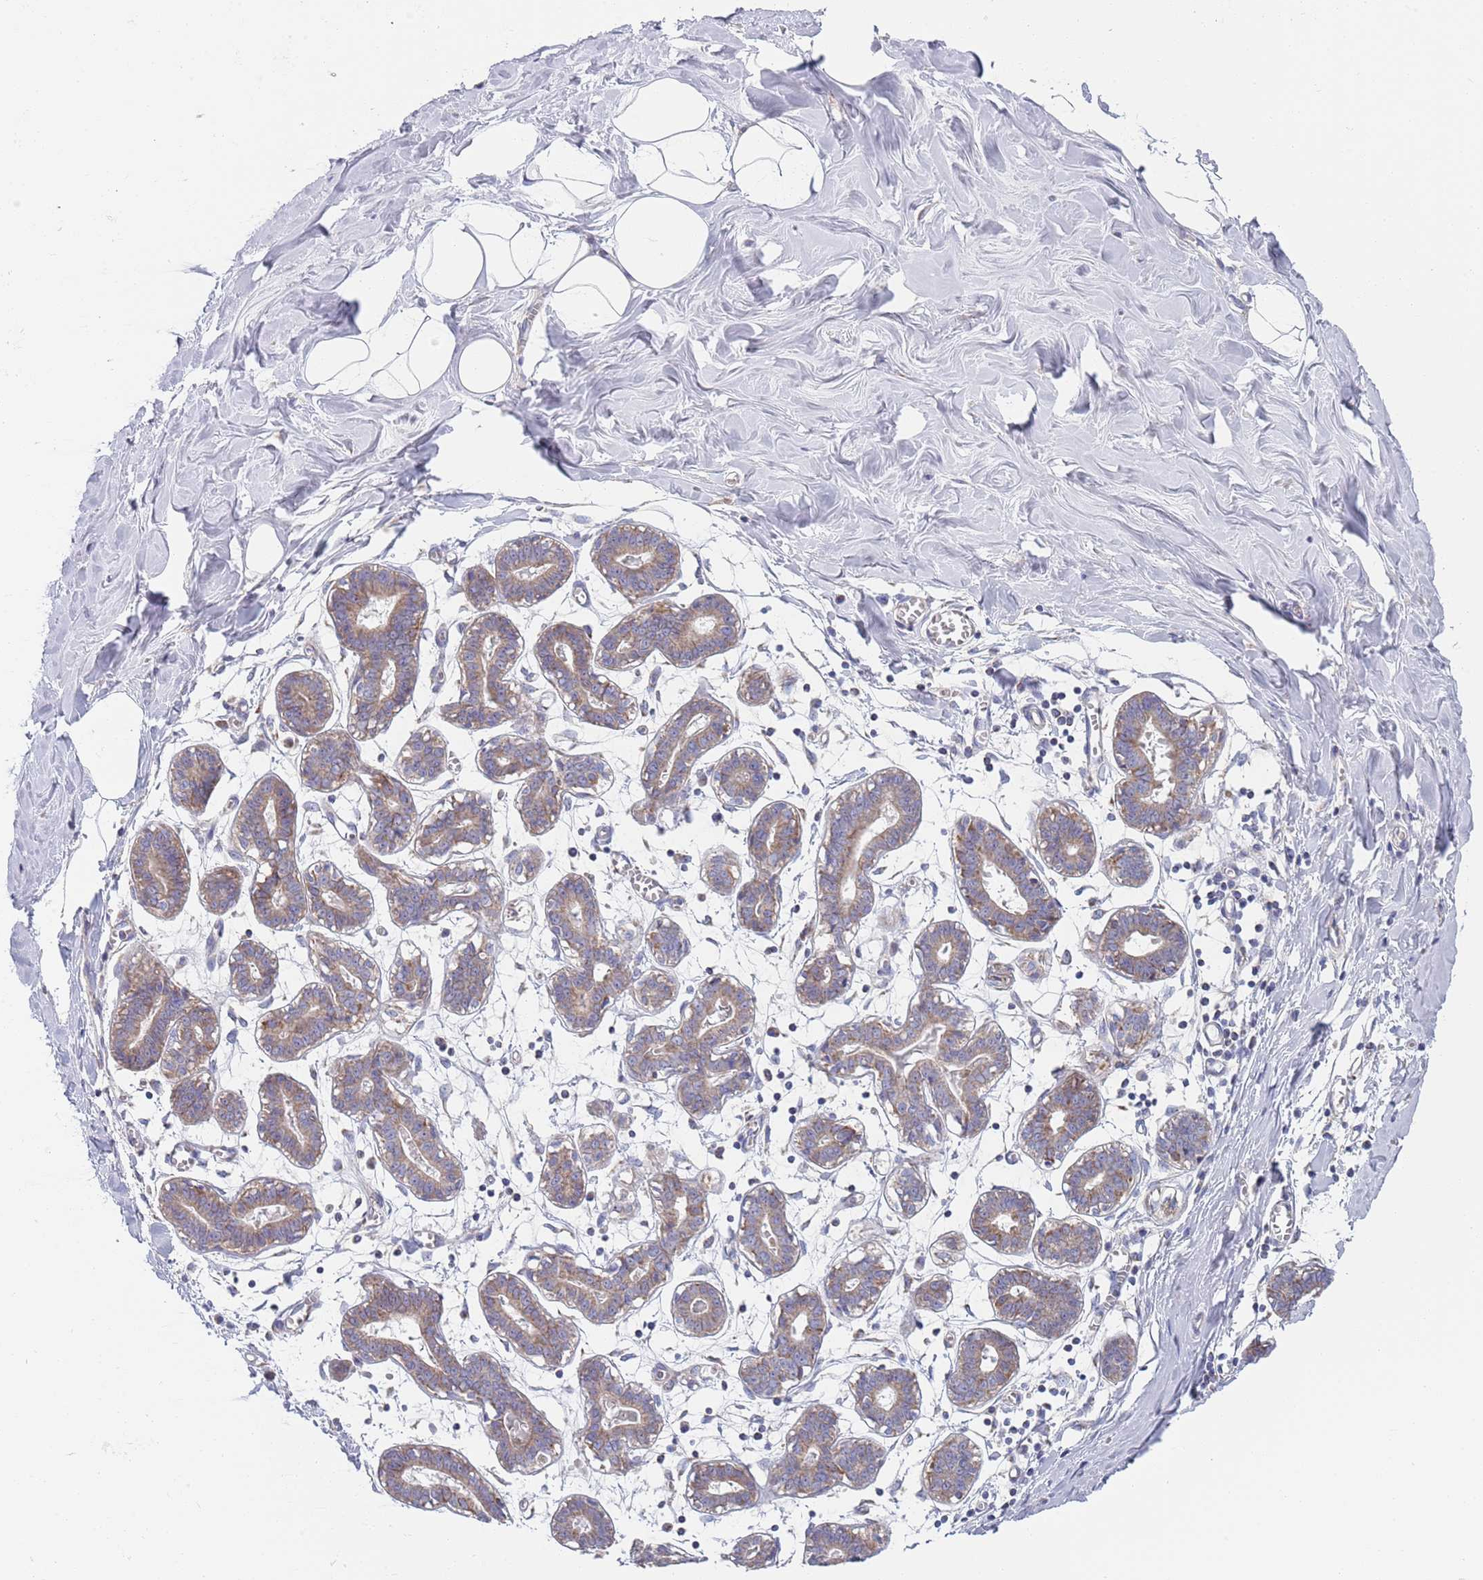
{"staining": {"intensity": "negative", "quantity": "none", "location": "none"}, "tissue": "breast", "cell_type": "Adipocytes", "image_type": "normal", "snomed": [{"axis": "morphology", "description": "Normal tissue, NOS"}, {"axis": "topography", "description": "Breast"}], "caption": "DAB immunohistochemical staining of benign breast reveals no significant expression in adipocytes.", "gene": "PWWP3A", "patient": {"sex": "female", "age": 27}}